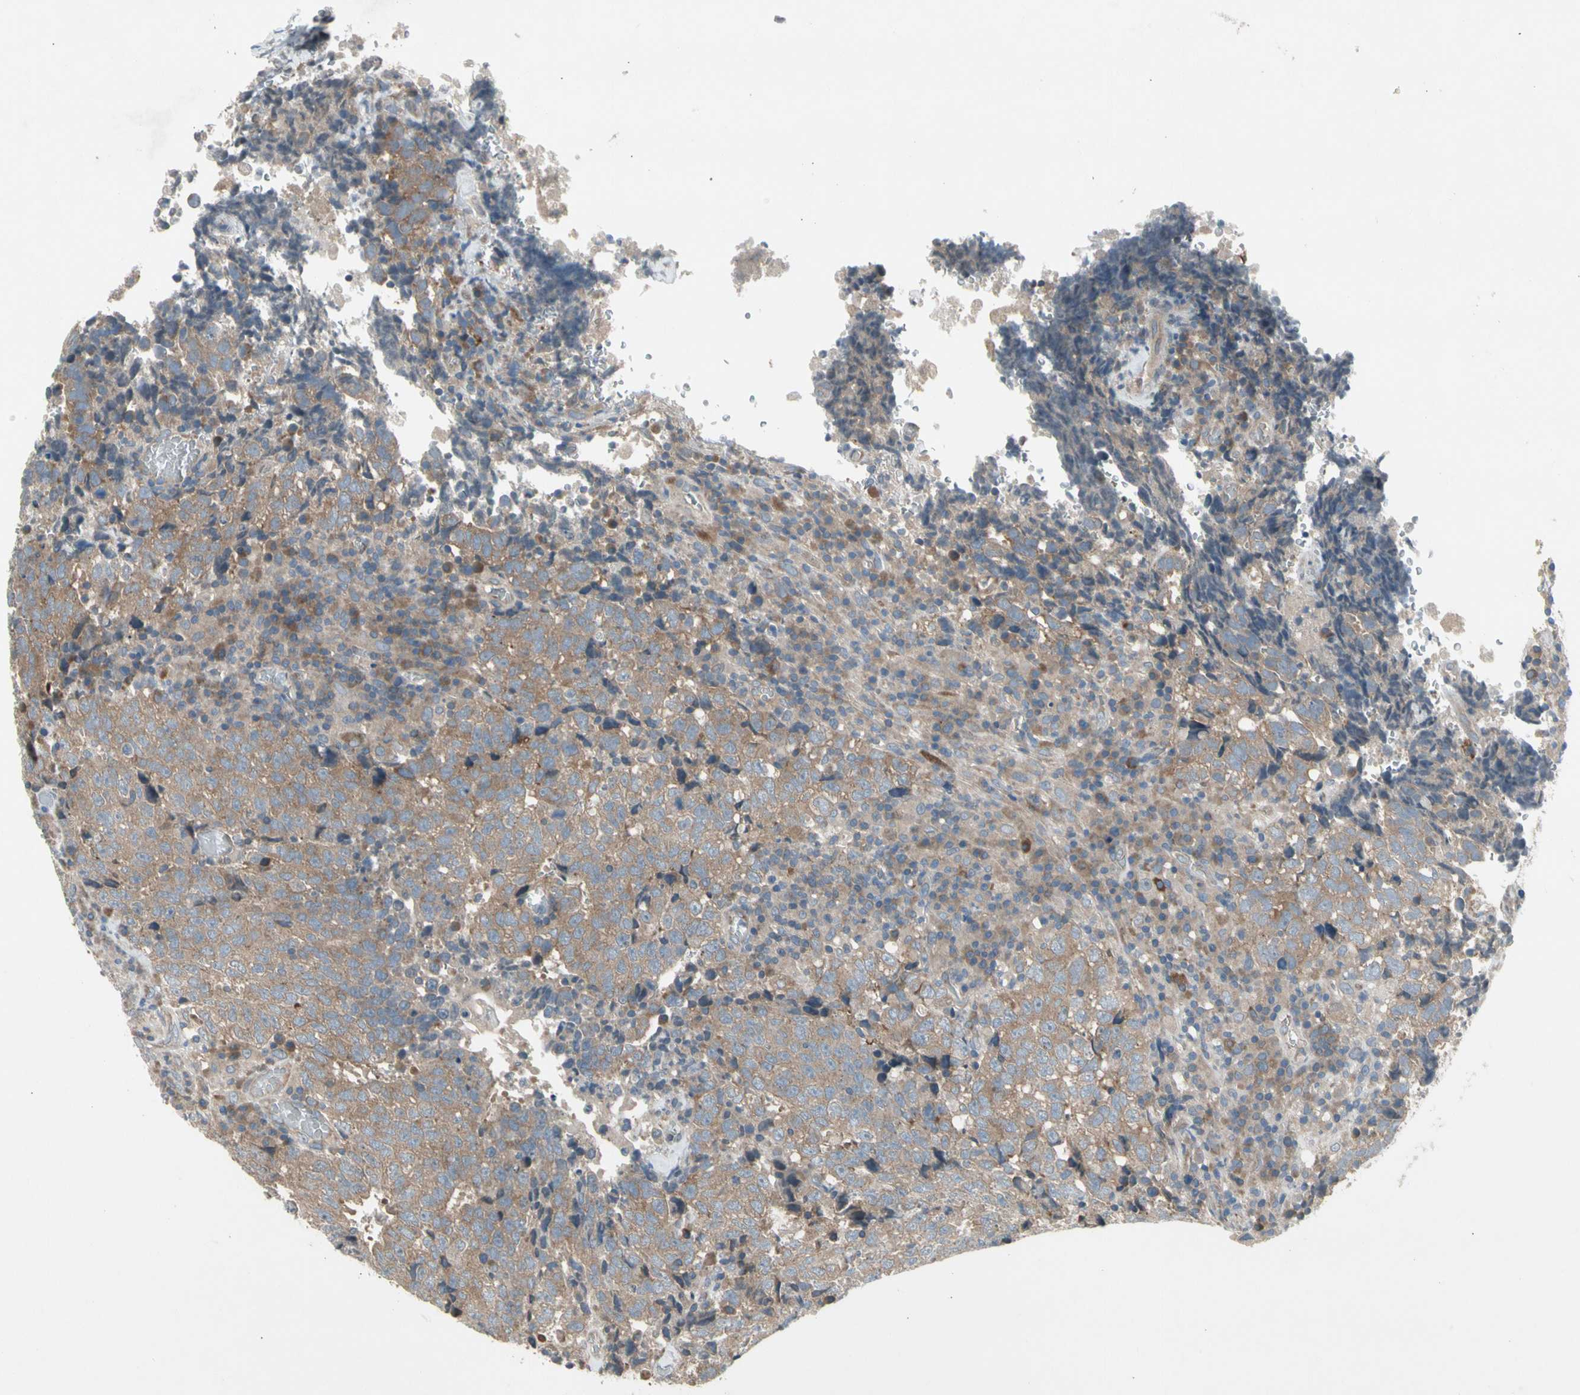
{"staining": {"intensity": "moderate", "quantity": ">75%", "location": "cytoplasmic/membranous"}, "tissue": "testis cancer", "cell_type": "Tumor cells", "image_type": "cancer", "snomed": [{"axis": "morphology", "description": "Necrosis, NOS"}, {"axis": "morphology", "description": "Carcinoma, Embryonal, NOS"}, {"axis": "topography", "description": "Testis"}], "caption": "Brown immunohistochemical staining in human testis cancer (embryonal carcinoma) exhibits moderate cytoplasmic/membranous positivity in about >75% of tumor cells. The protein of interest is shown in brown color, while the nuclei are stained blue.", "gene": "PANK2", "patient": {"sex": "male", "age": 19}}